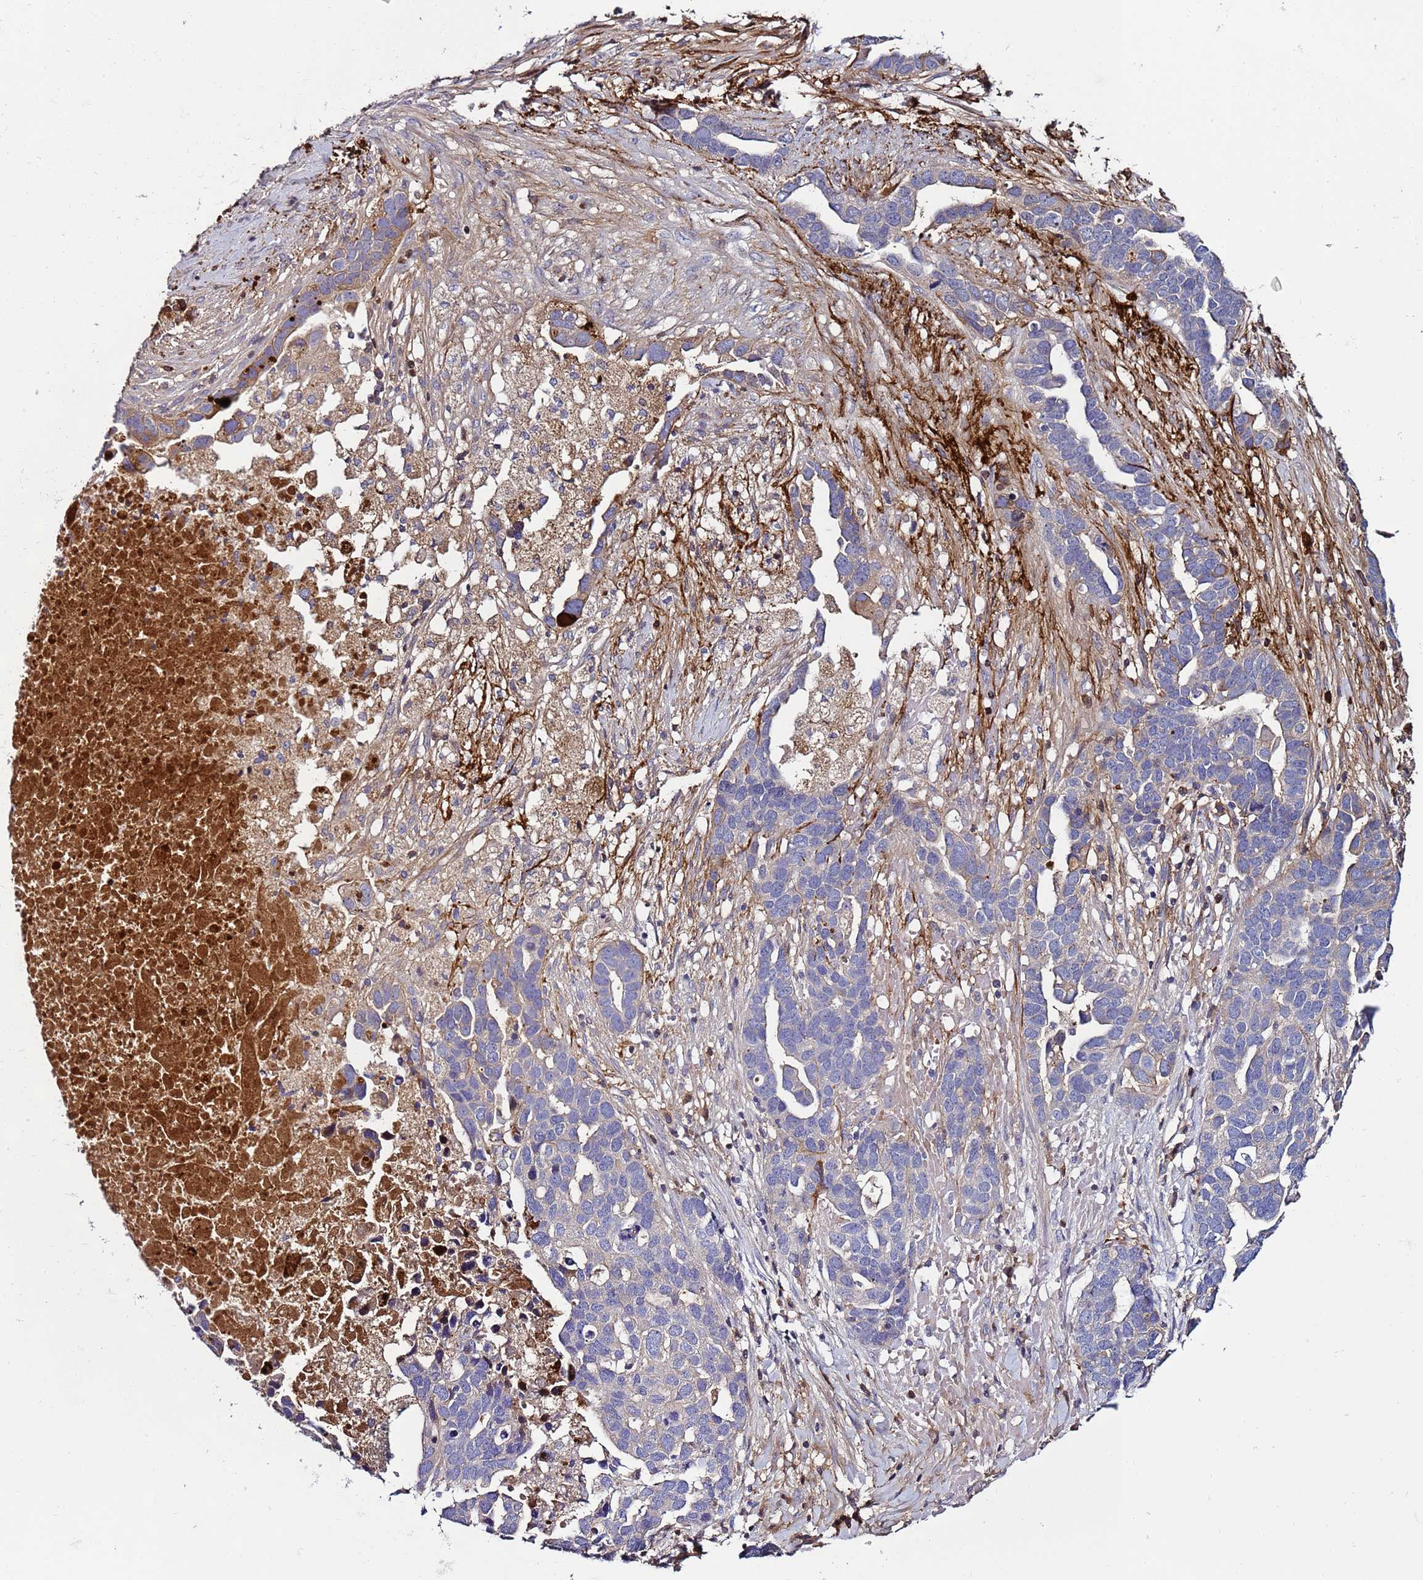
{"staining": {"intensity": "negative", "quantity": "none", "location": "none"}, "tissue": "ovarian cancer", "cell_type": "Tumor cells", "image_type": "cancer", "snomed": [{"axis": "morphology", "description": "Cystadenocarcinoma, serous, NOS"}, {"axis": "topography", "description": "Ovary"}], "caption": "Immunohistochemistry (IHC) micrograph of human ovarian serous cystadenocarcinoma stained for a protein (brown), which exhibits no staining in tumor cells.", "gene": "TRIM51", "patient": {"sex": "female", "age": 54}}